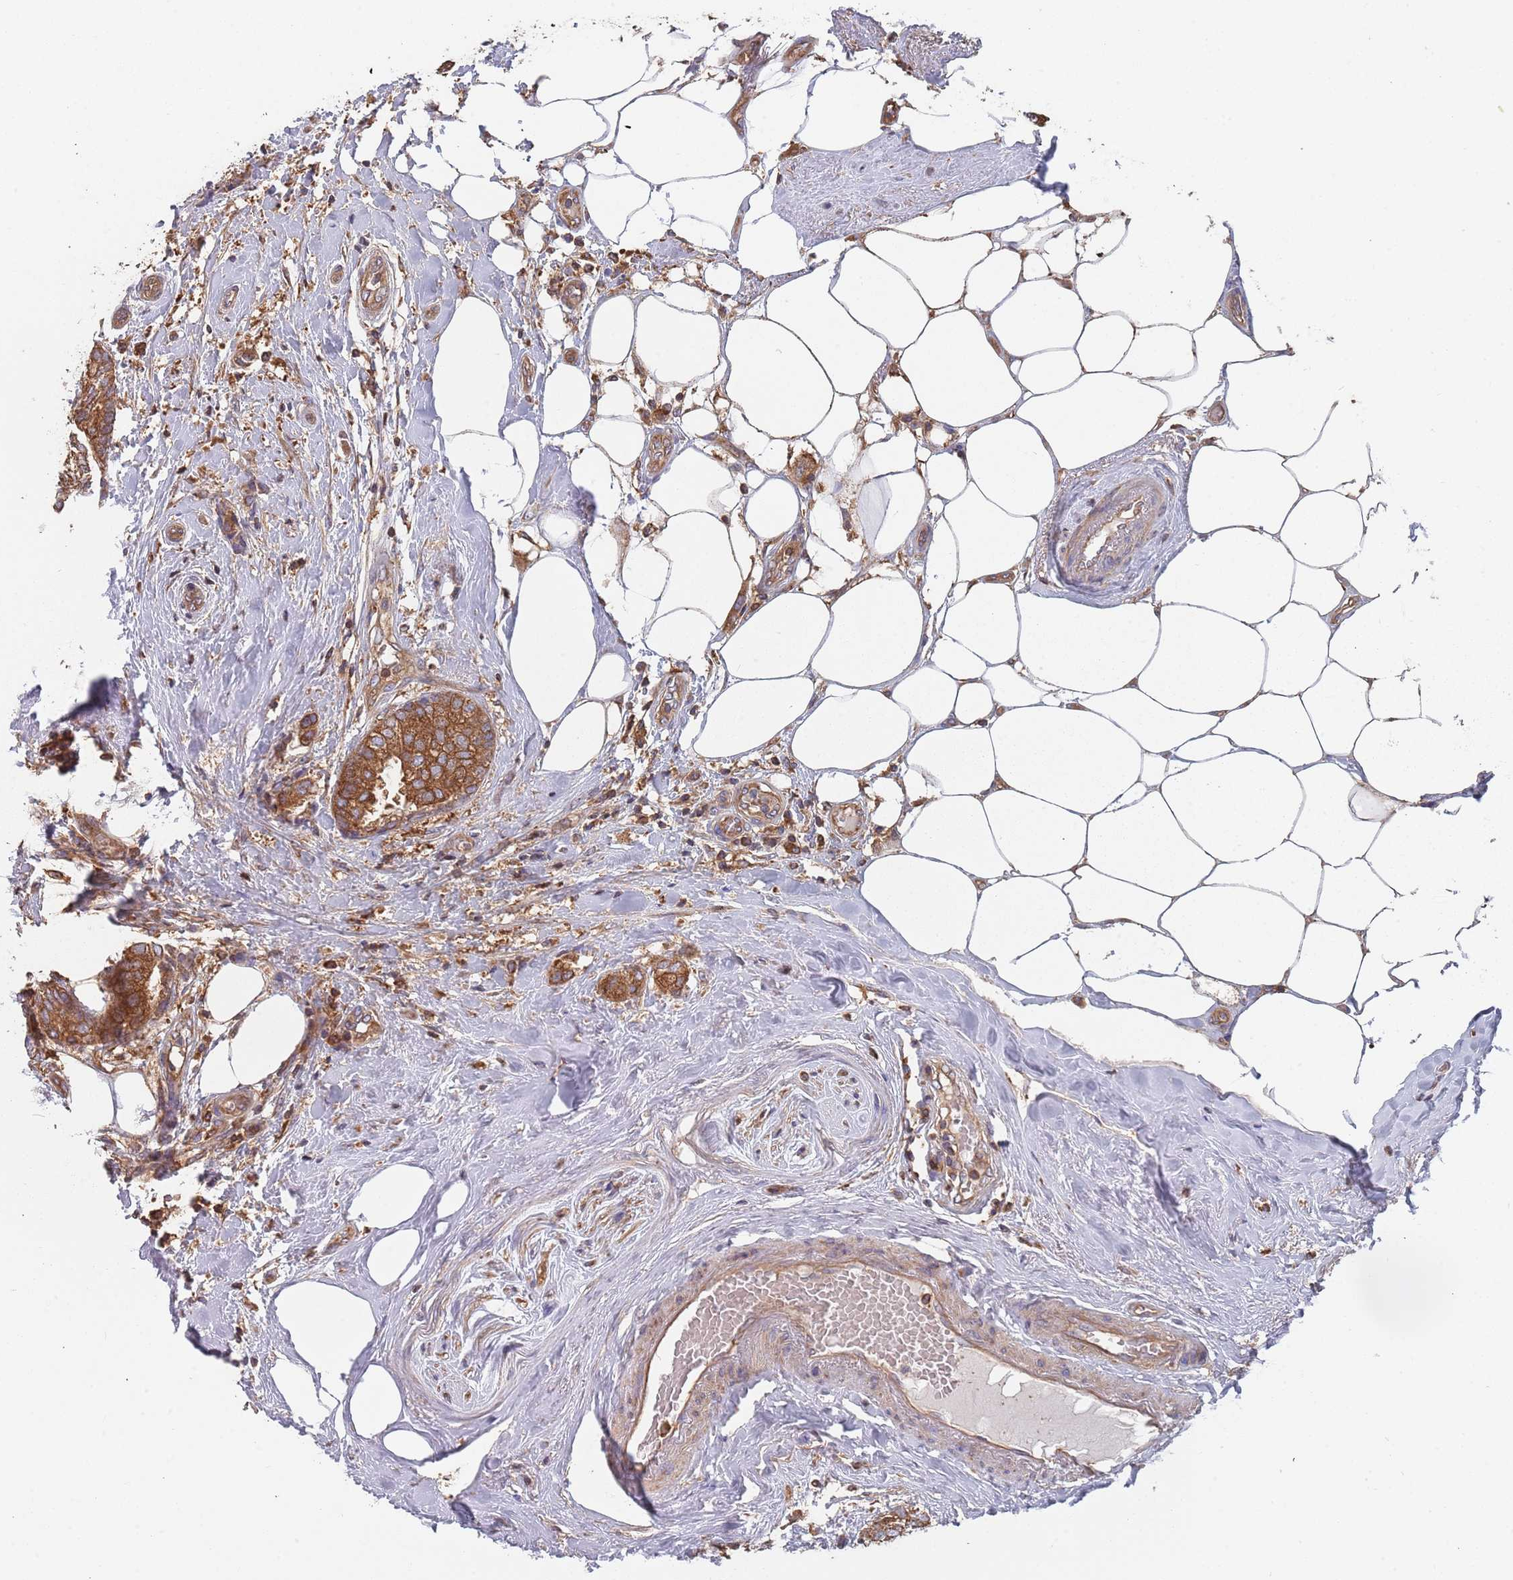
{"staining": {"intensity": "moderate", "quantity": ">75%", "location": "cytoplasmic/membranous"}, "tissue": "breast cancer", "cell_type": "Tumor cells", "image_type": "cancer", "snomed": [{"axis": "morphology", "description": "Duct carcinoma"}, {"axis": "topography", "description": "Breast"}], "caption": "Breast cancer (invasive ductal carcinoma) stained for a protein (brown) reveals moderate cytoplasmic/membranous positive positivity in approximately >75% of tumor cells.", "gene": "GDI2", "patient": {"sex": "female", "age": 73}}